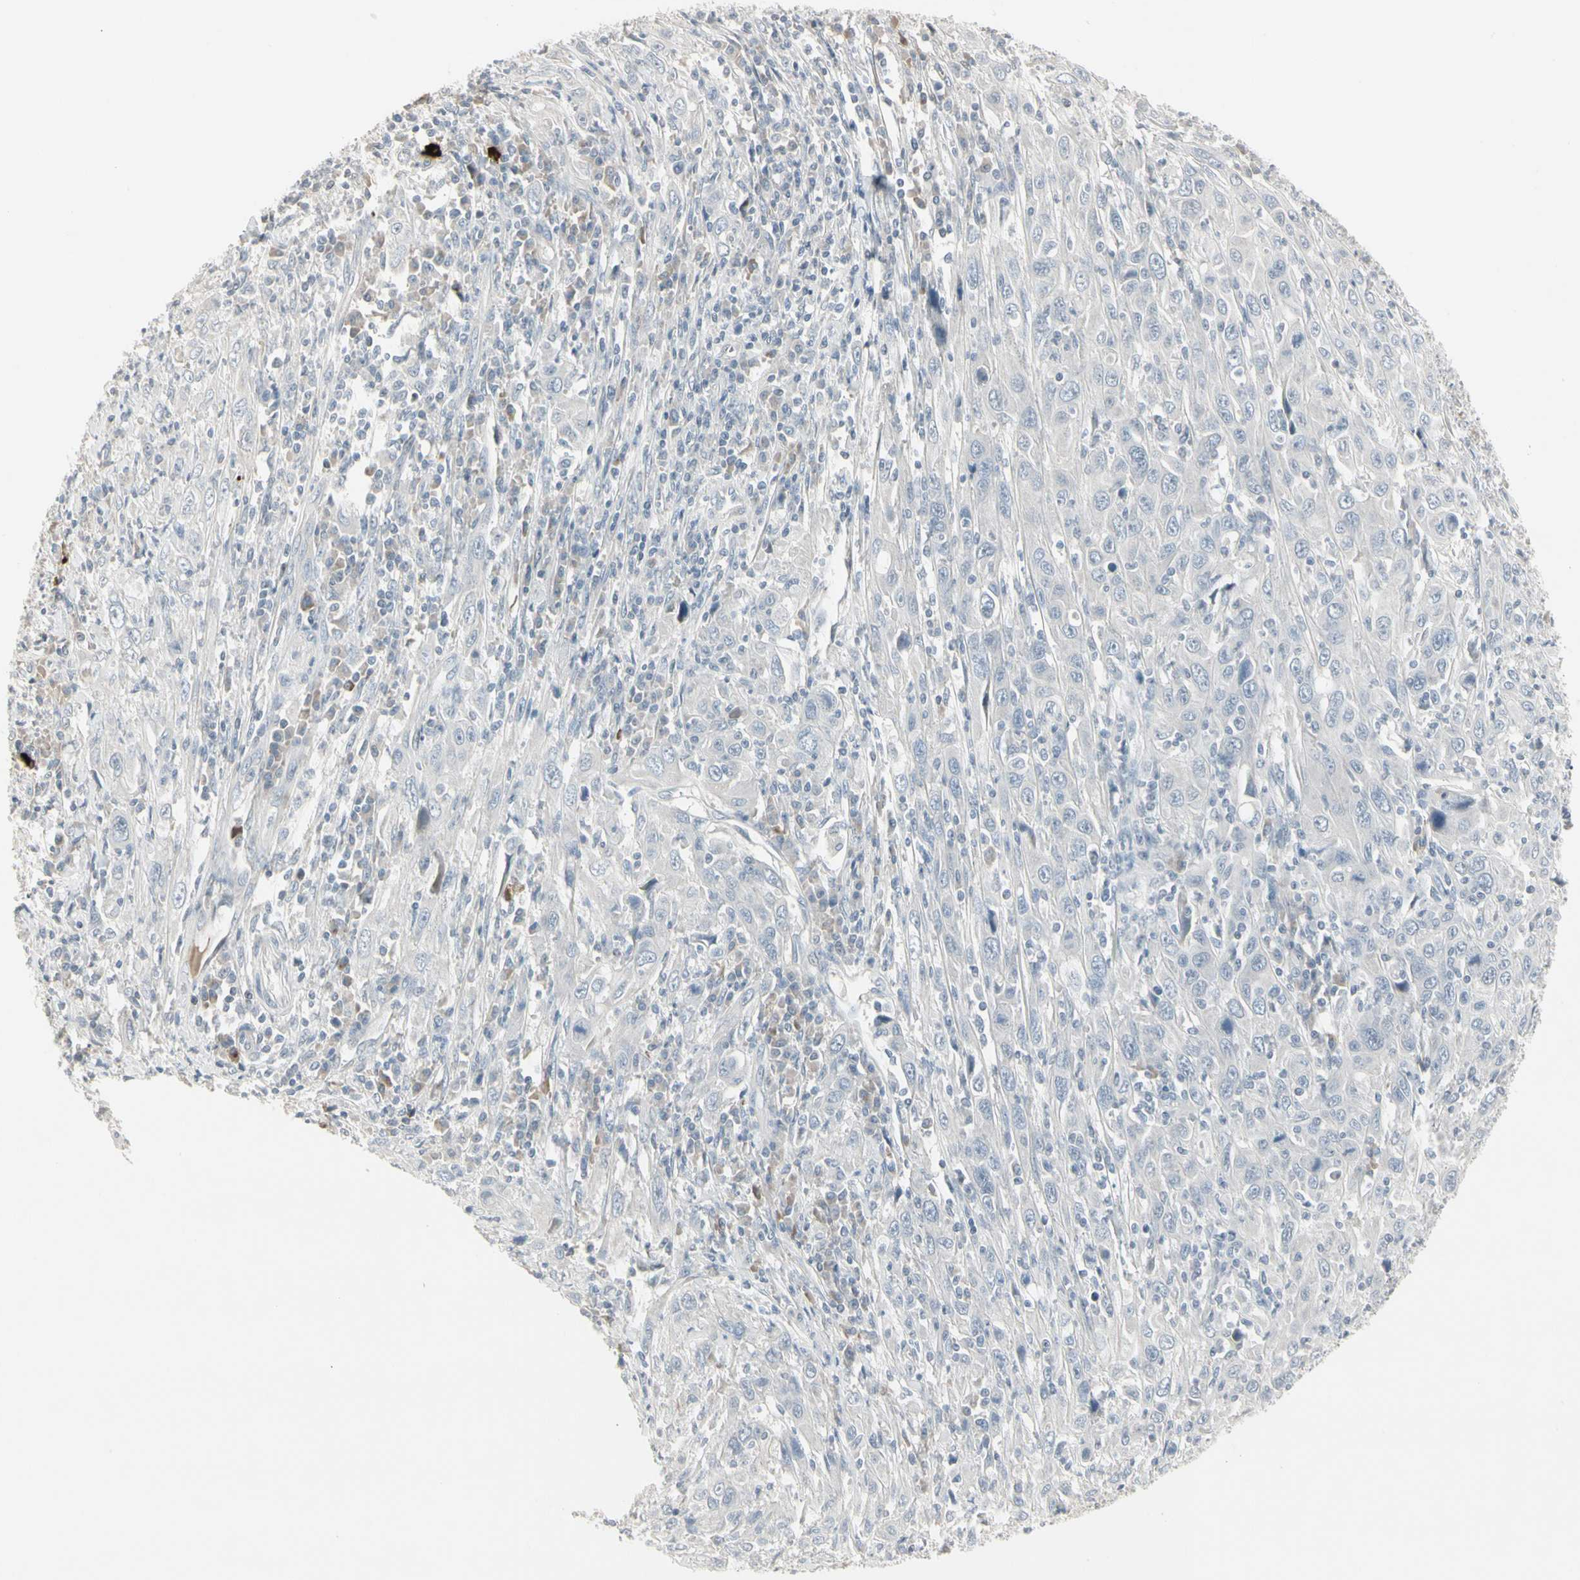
{"staining": {"intensity": "negative", "quantity": "none", "location": "none"}, "tissue": "cervical cancer", "cell_type": "Tumor cells", "image_type": "cancer", "snomed": [{"axis": "morphology", "description": "Squamous cell carcinoma, NOS"}, {"axis": "topography", "description": "Cervix"}], "caption": "IHC of human cervical squamous cell carcinoma exhibits no staining in tumor cells.", "gene": "DMPK", "patient": {"sex": "female", "age": 46}}